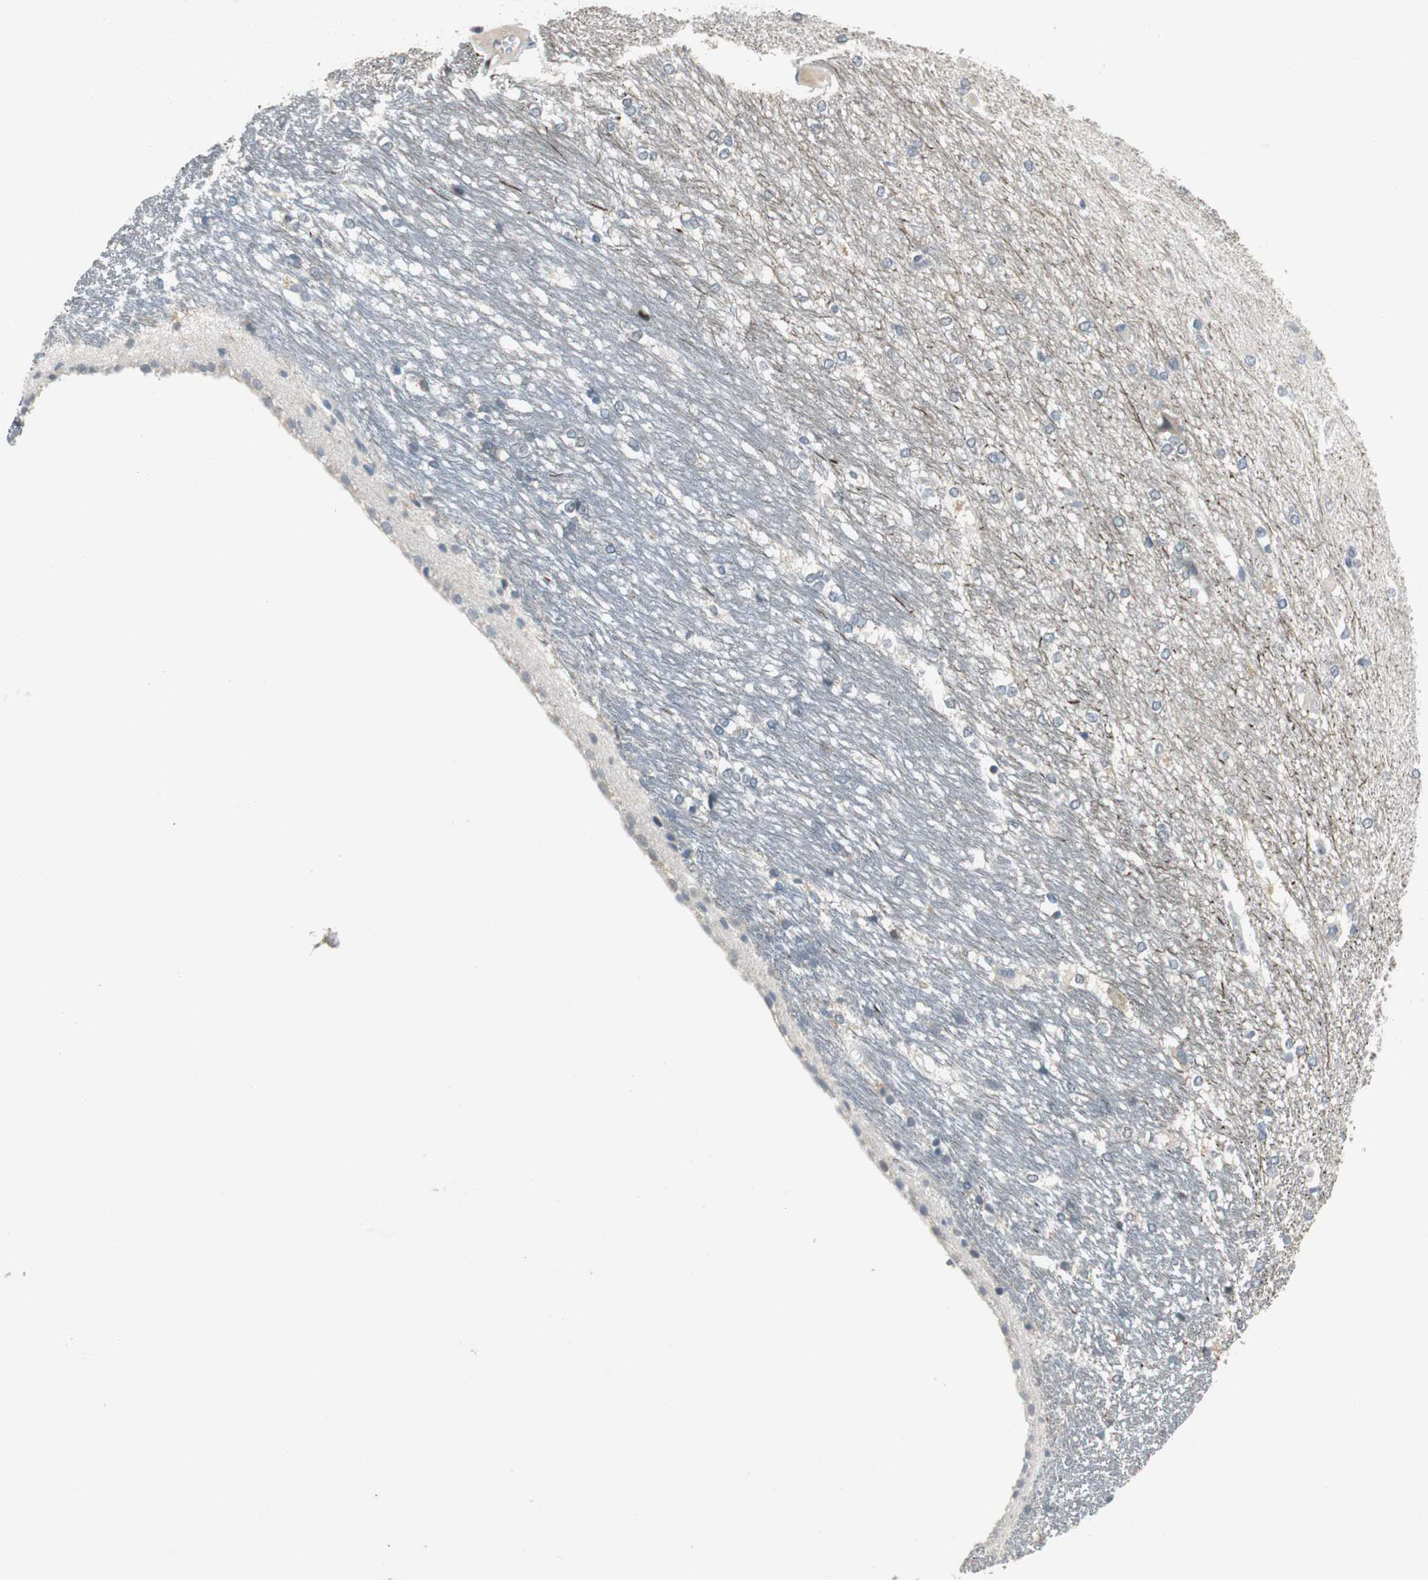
{"staining": {"intensity": "negative", "quantity": "none", "location": "none"}, "tissue": "hippocampus", "cell_type": "Glial cells", "image_type": "normal", "snomed": [{"axis": "morphology", "description": "Normal tissue, NOS"}, {"axis": "topography", "description": "Hippocampus"}], "caption": "Image shows no significant protein positivity in glial cells of normal hippocampus. (Stains: DAB immunohistochemistry with hematoxylin counter stain, Microscopy: brightfield microscopy at high magnification).", "gene": "AJUBA", "patient": {"sex": "female", "age": 19}}